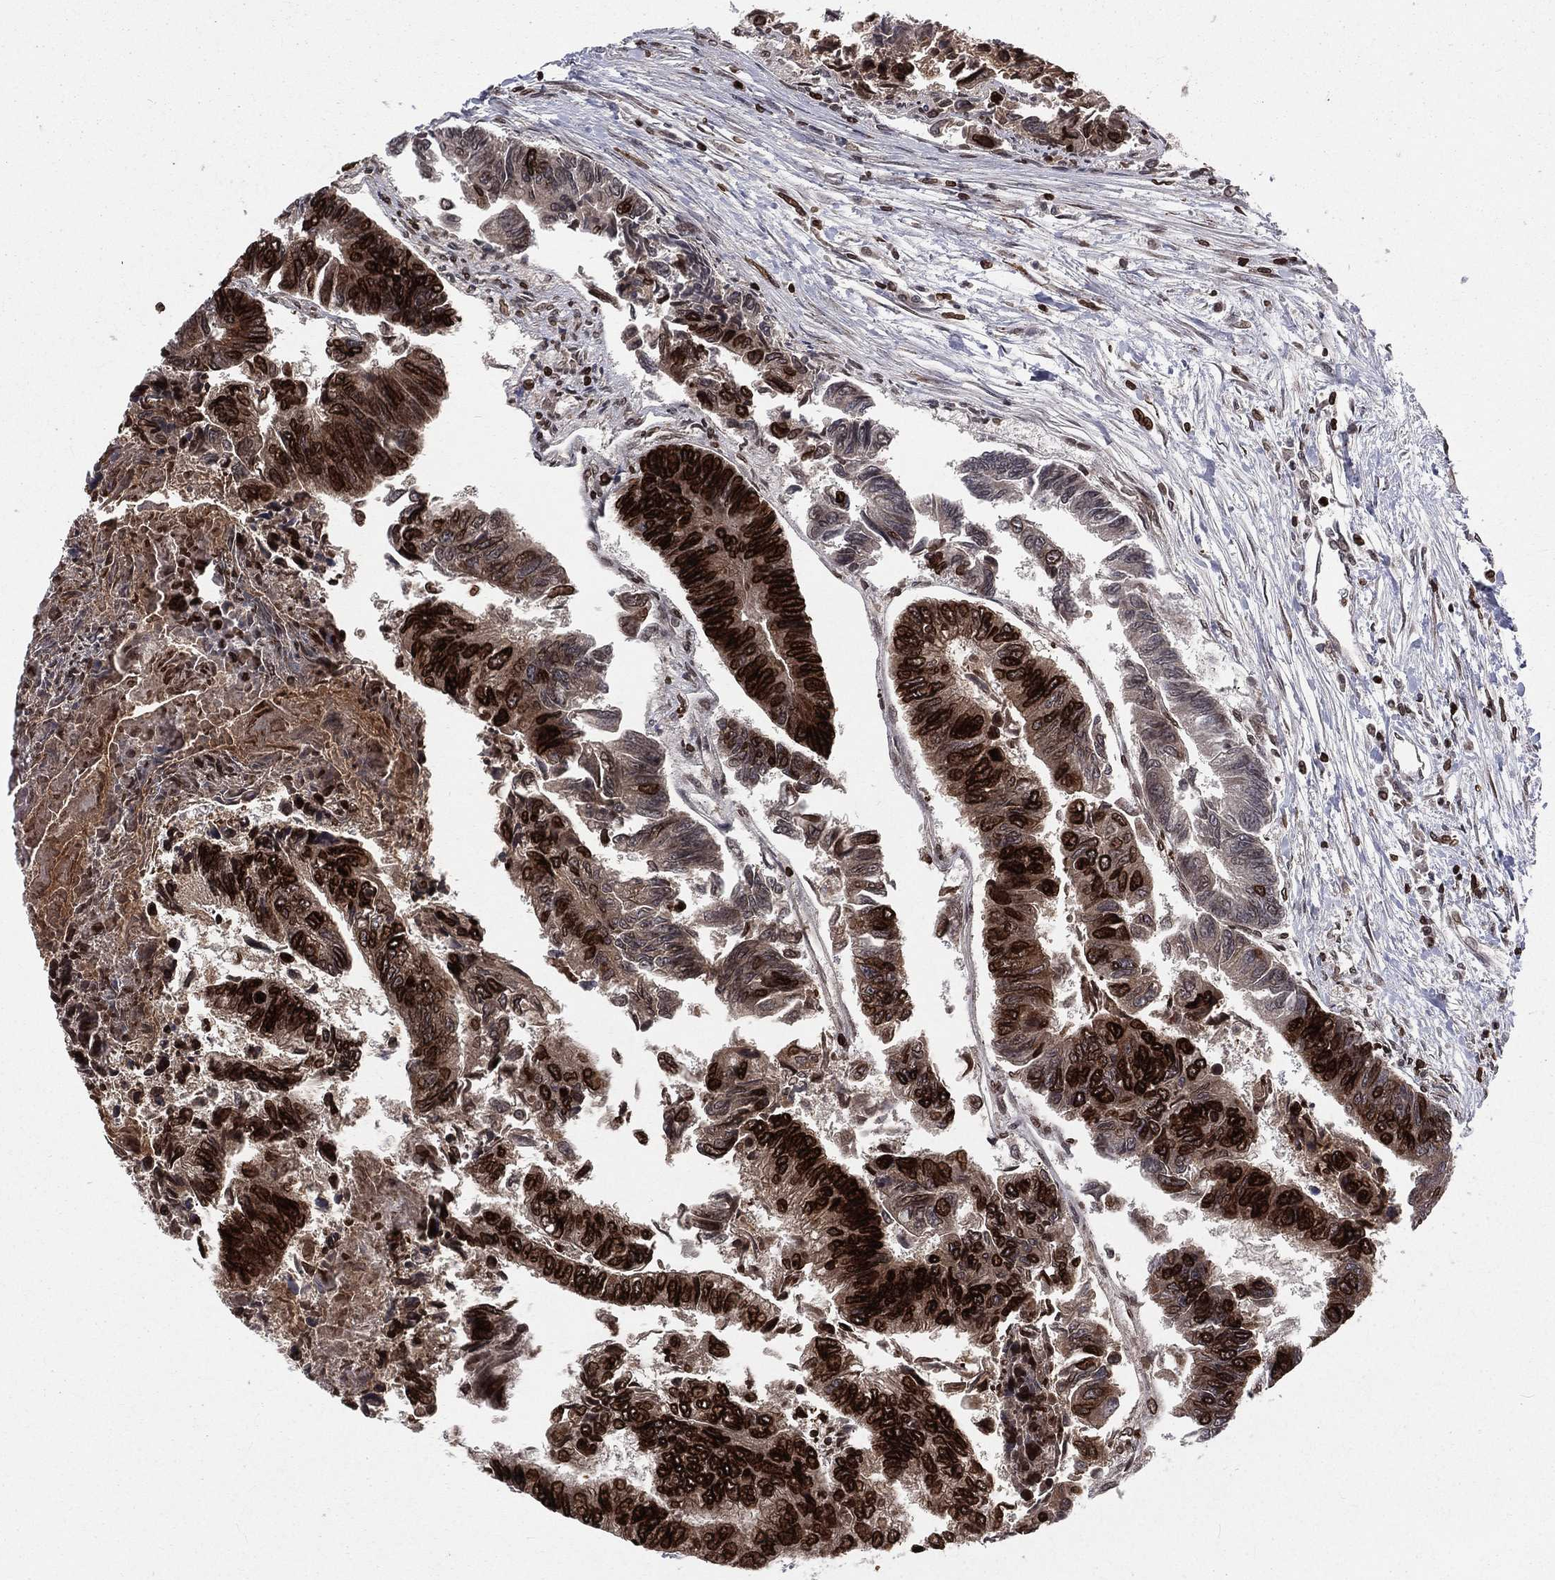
{"staining": {"intensity": "strong", "quantity": "25%-75%", "location": "cytoplasmic/membranous,nuclear"}, "tissue": "colorectal cancer", "cell_type": "Tumor cells", "image_type": "cancer", "snomed": [{"axis": "morphology", "description": "Adenocarcinoma, NOS"}, {"axis": "topography", "description": "Colon"}], "caption": "A high amount of strong cytoplasmic/membranous and nuclear staining is appreciated in about 25%-75% of tumor cells in colorectal adenocarcinoma tissue.", "gene": "LBR", "patient": {"sex": "female", "age": 65}}